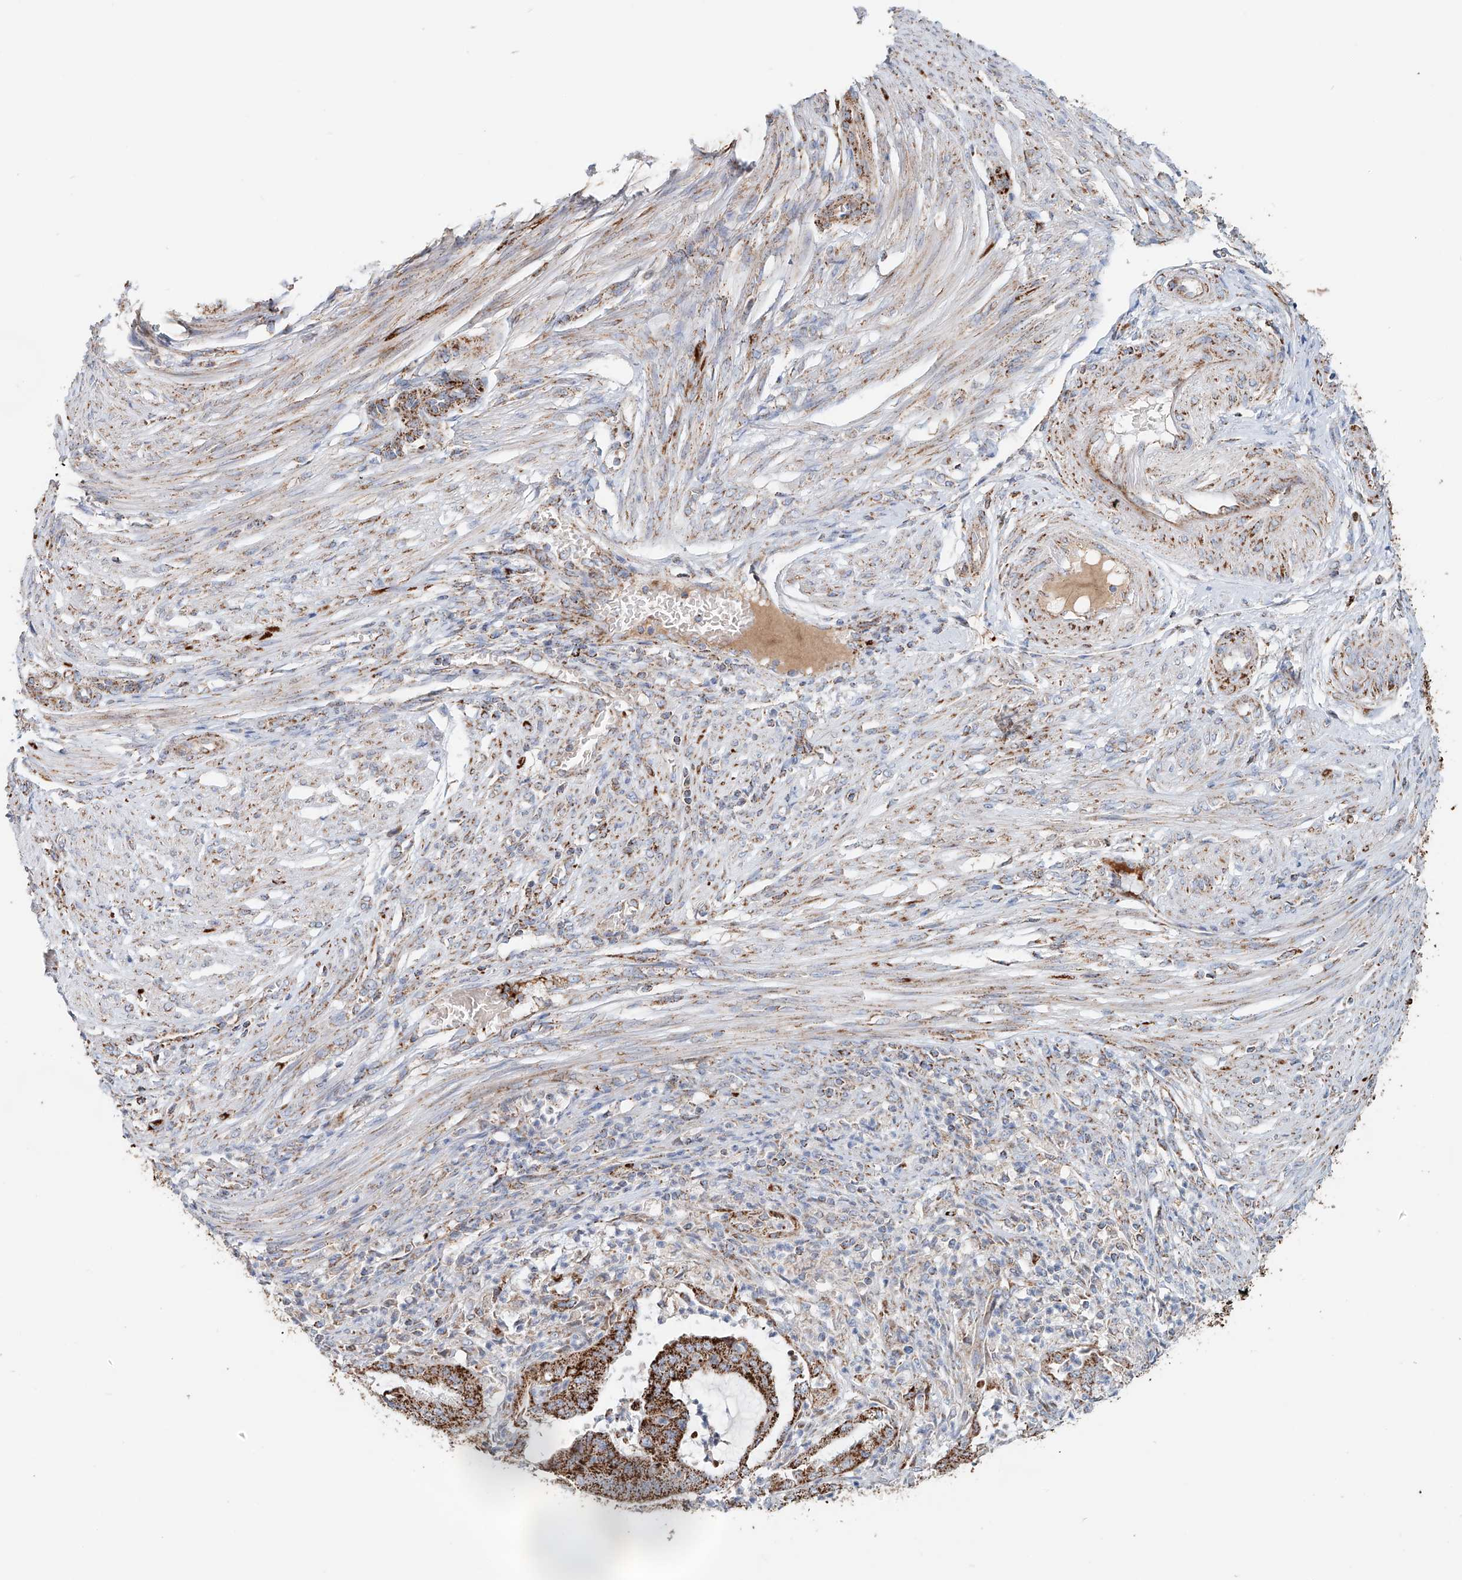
{"staining": {"intensity": "strong", "quantity": ">75%", "location": "cytoplasmic/membranous"}, "tissue": "endometrial cancer", "cell_type": "Tumor cells", "image_type": "cancer", "snomed": [{"axis": "morphology", "description": "Adenocarcinoma, NOS"}, {"axis": "topography", "description": "Endometrium"}], "caption": "DAB (3,3'-diaminobenzidine) immunohistochemical staining of endometrial cancer (adenocarcinoma) exhibits strong cytoplasmic/membranous protein expression in approximately >75% of tumor cells.", "gene": "CARD10", "patient": {"sex": "female", "age": 51}}